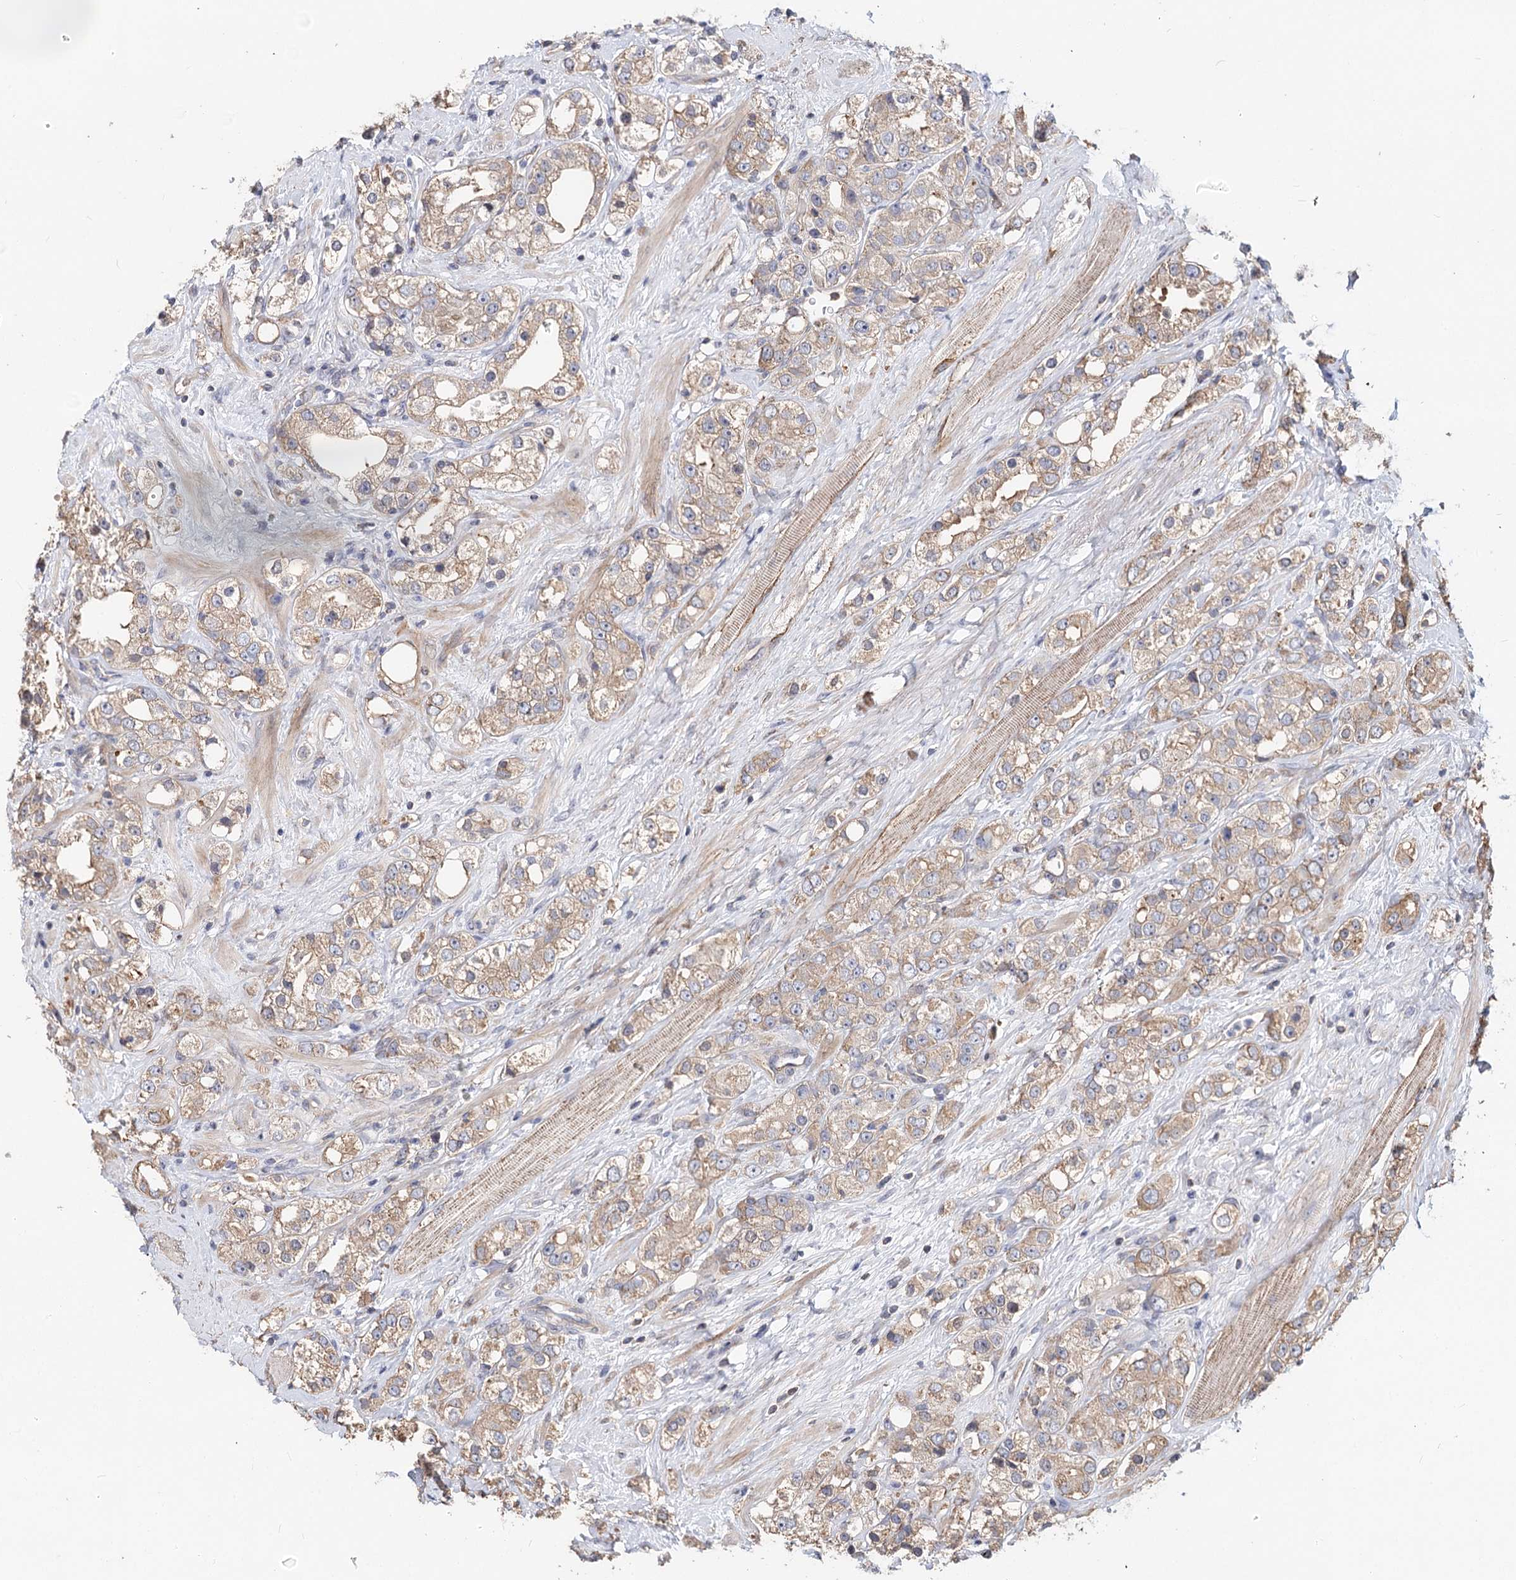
{"staining": {"intensity": "weak", "quantity": "25%-75%", "location": "cytoplasmic/membranous"}, "tissue": "prostate cancer", "cell_type": "Tumor cells", "image_type": "cancer", "snomed": [{"axis": "morphology", "description": "Adenocarcinoma, NOS"}, {"axis": "topography", "description": "Prostate"}], "caption": "Immunohistochemistry of prostate cancer (adenocarcinoma) exhibits low levels of weak cytoplasmic/membranous expression in approximately 25%-75% of tumor cells.", "gene": "TMEM218", "patient": {"sex": "male", "age": 79}}